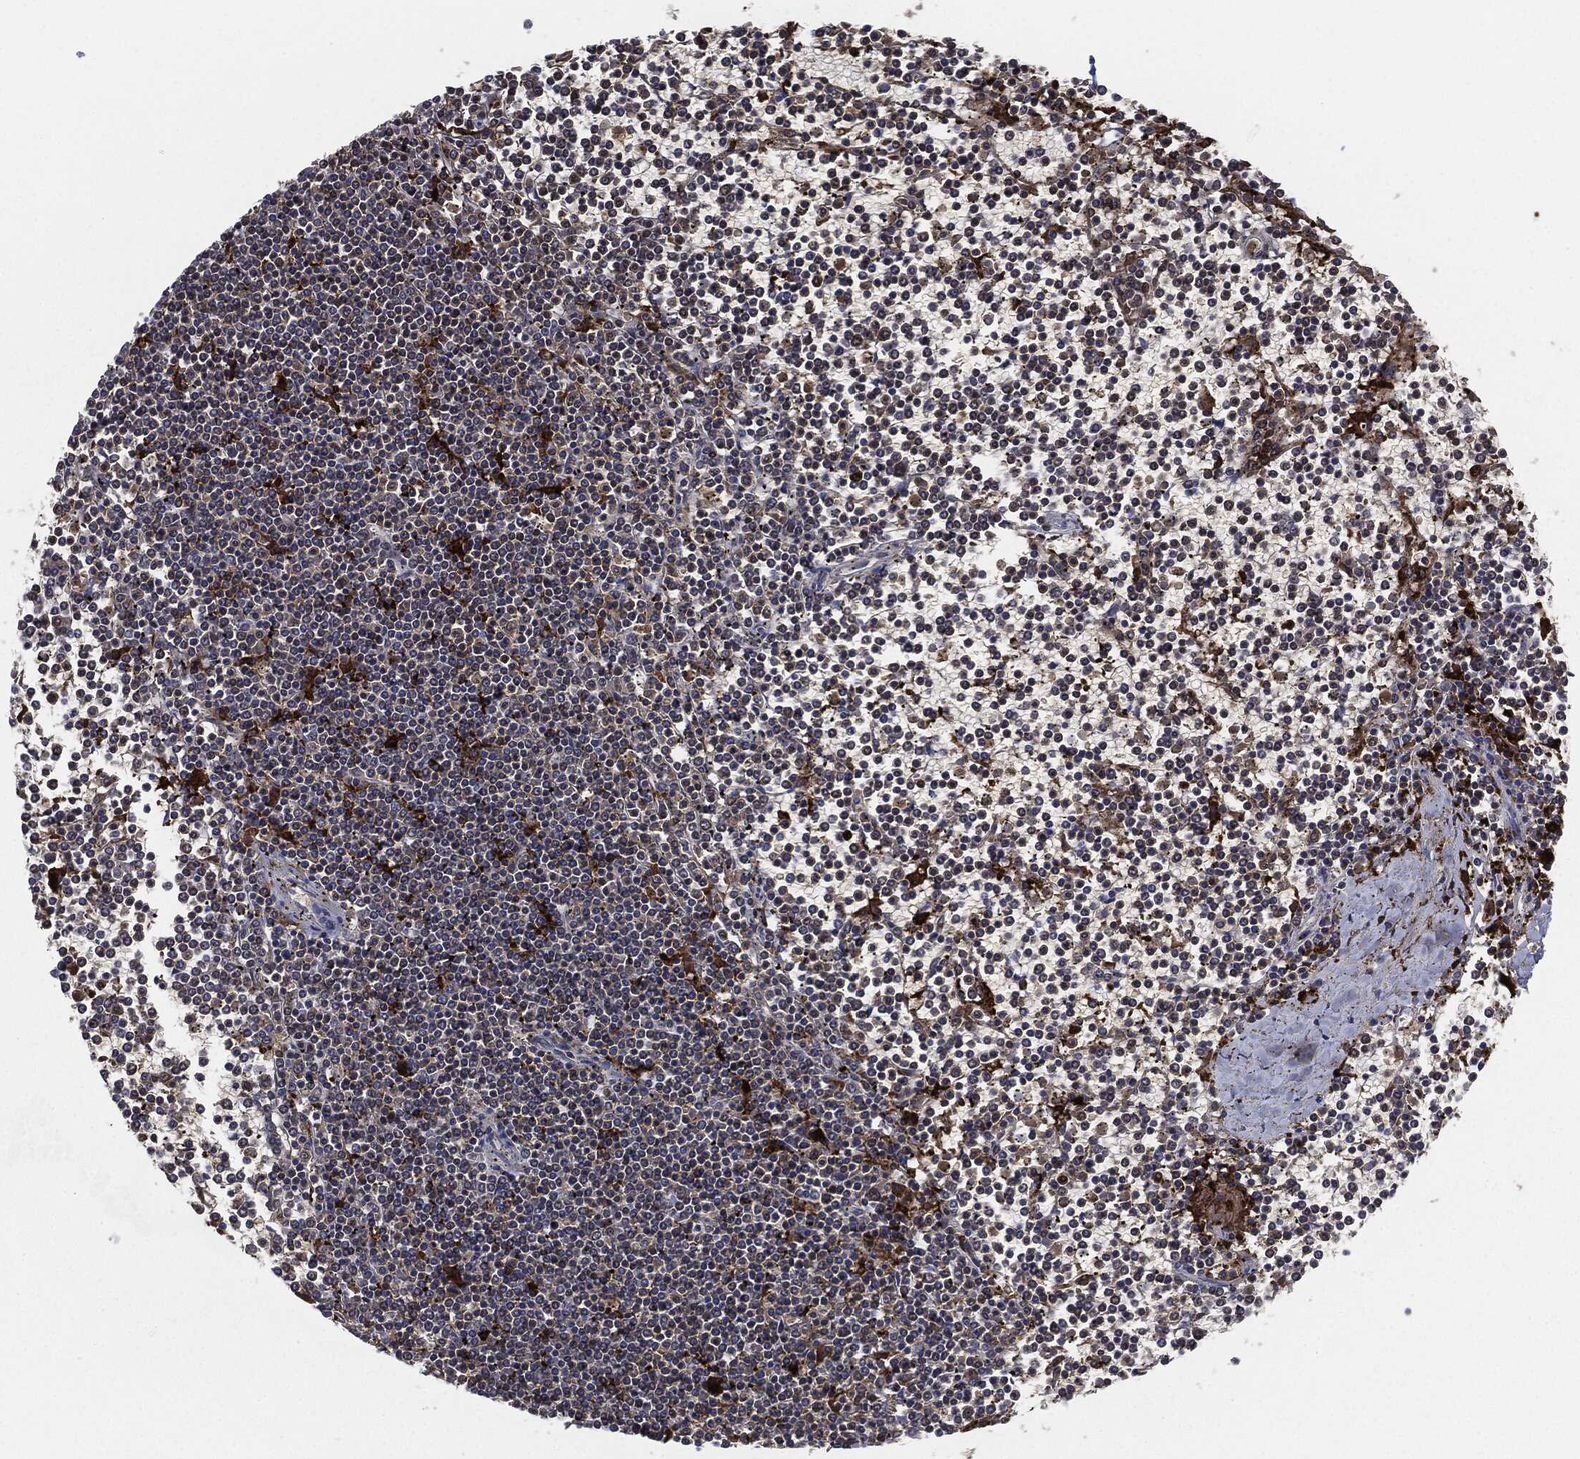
{"staining": {"intensity": "strong", "quantity": "<25%", "location": "cytoplasmic/membranous"}, "tissue": "lymphoma", "cell_type": "Tumor cells", "image_type": "cancer", "snomed": [{"axis": "morphology", "description": "Malignant lymphoma, non-Hodgkin's type, Low grade"}, {"axis": "topography", "description": "Spleen"}], "caption": "The image exhibits a brown stain indicating the presence of a protein in the cytoplasmic/membranous of tumor cells in lymphoma. (DAB (3,3'-diaminobenzidine) IHC, brown staining for protein, blue staining for nuclei).", "gene": "TMEM11", "patient": {"sex": "female", "age": 19}}